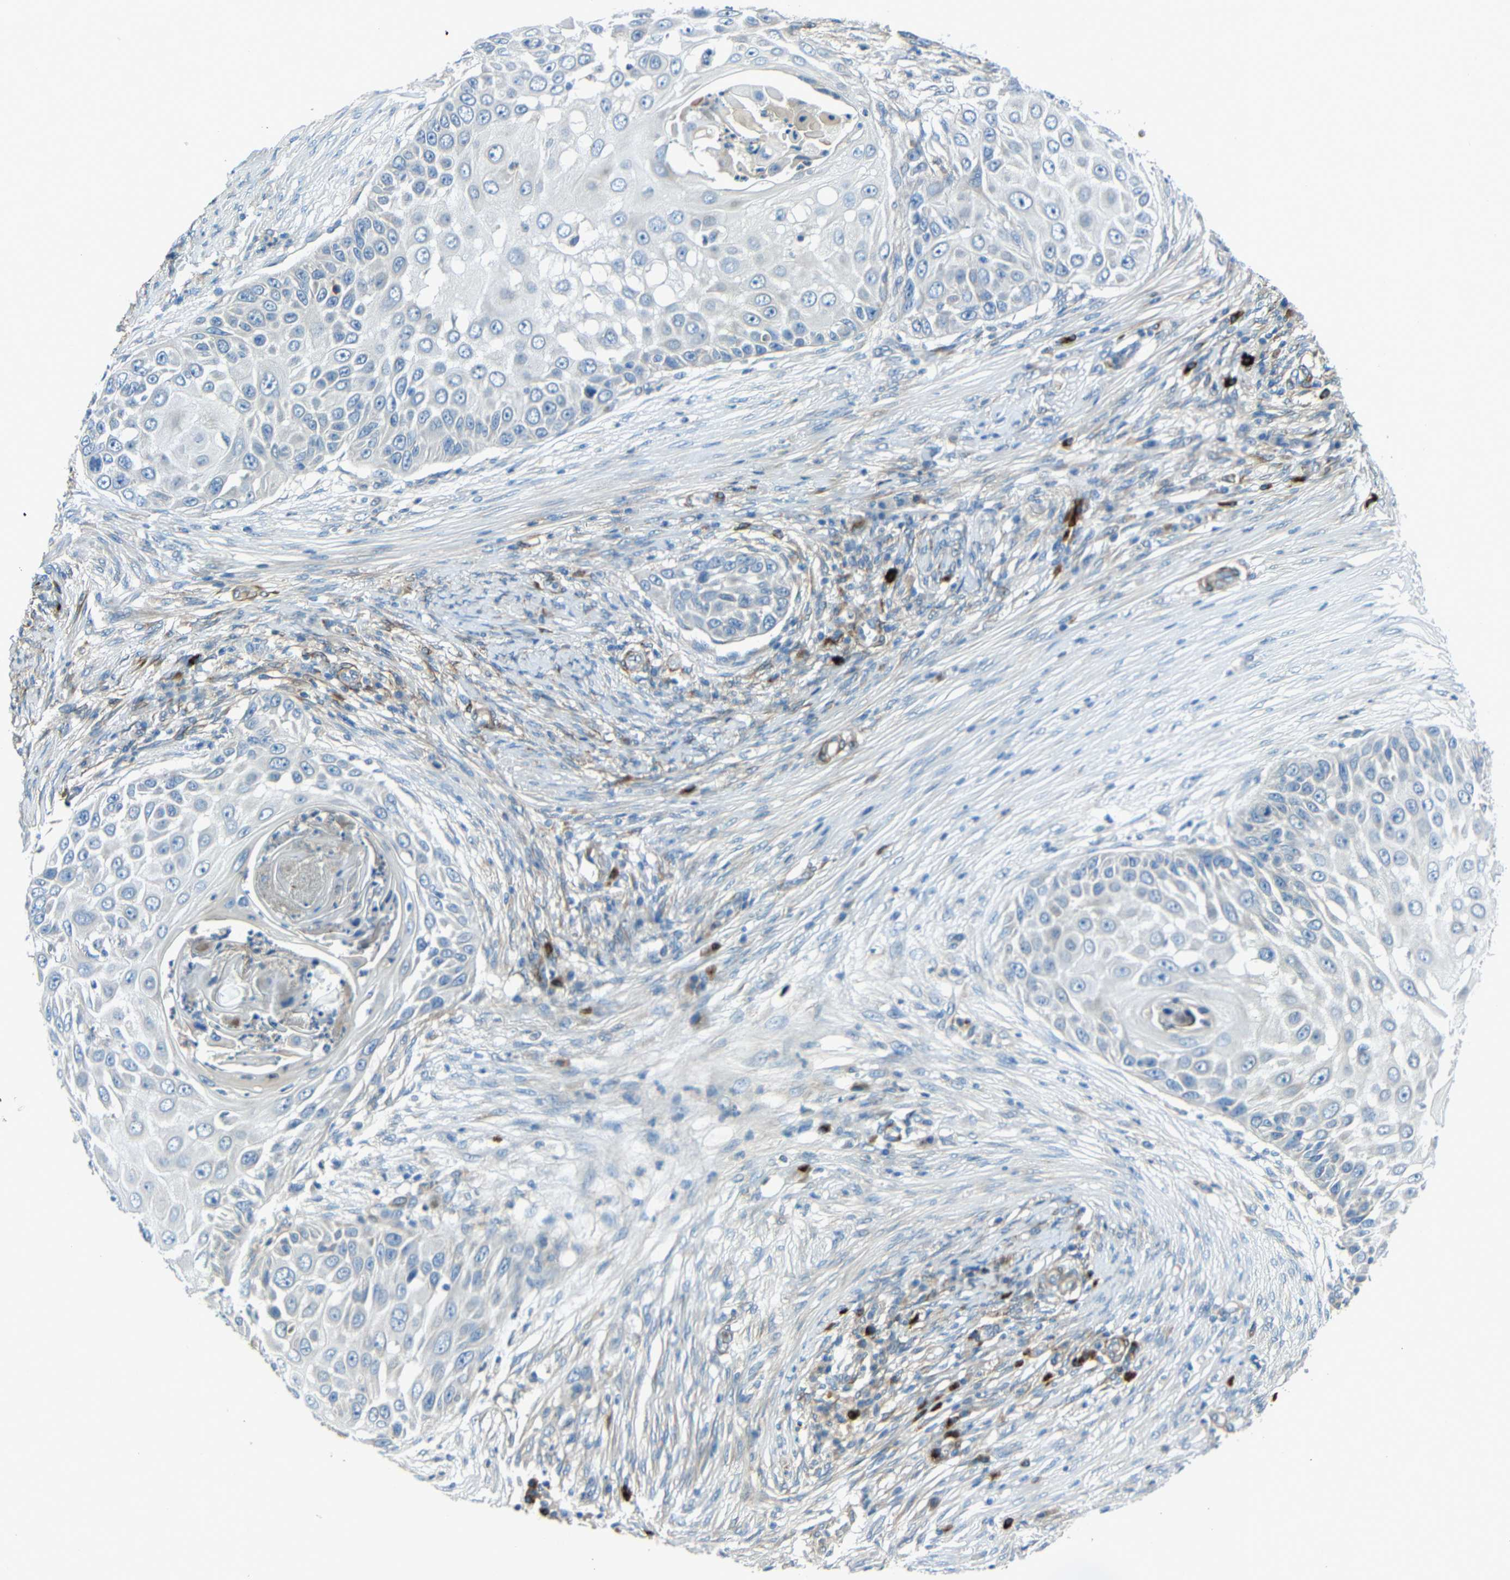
{"staining": {"intensity": "negative", "quantity": "none", "location": "none"}, "tissue": "skin cancer", "cell_type": "Tumor cells", "image_type": "cancer", "snomed": [{"axis": "morphology", "description": "Squamous cell carcinoma, NOS"}, {"axis": "topography", "description": "Skin"}], "caption": "The photomicrograph exhibits no significant positivity in tumor cells of skin squamous cell carcinoma.", "gene": "DCLK1", "patient": {"sex": "female", "age": 44}}